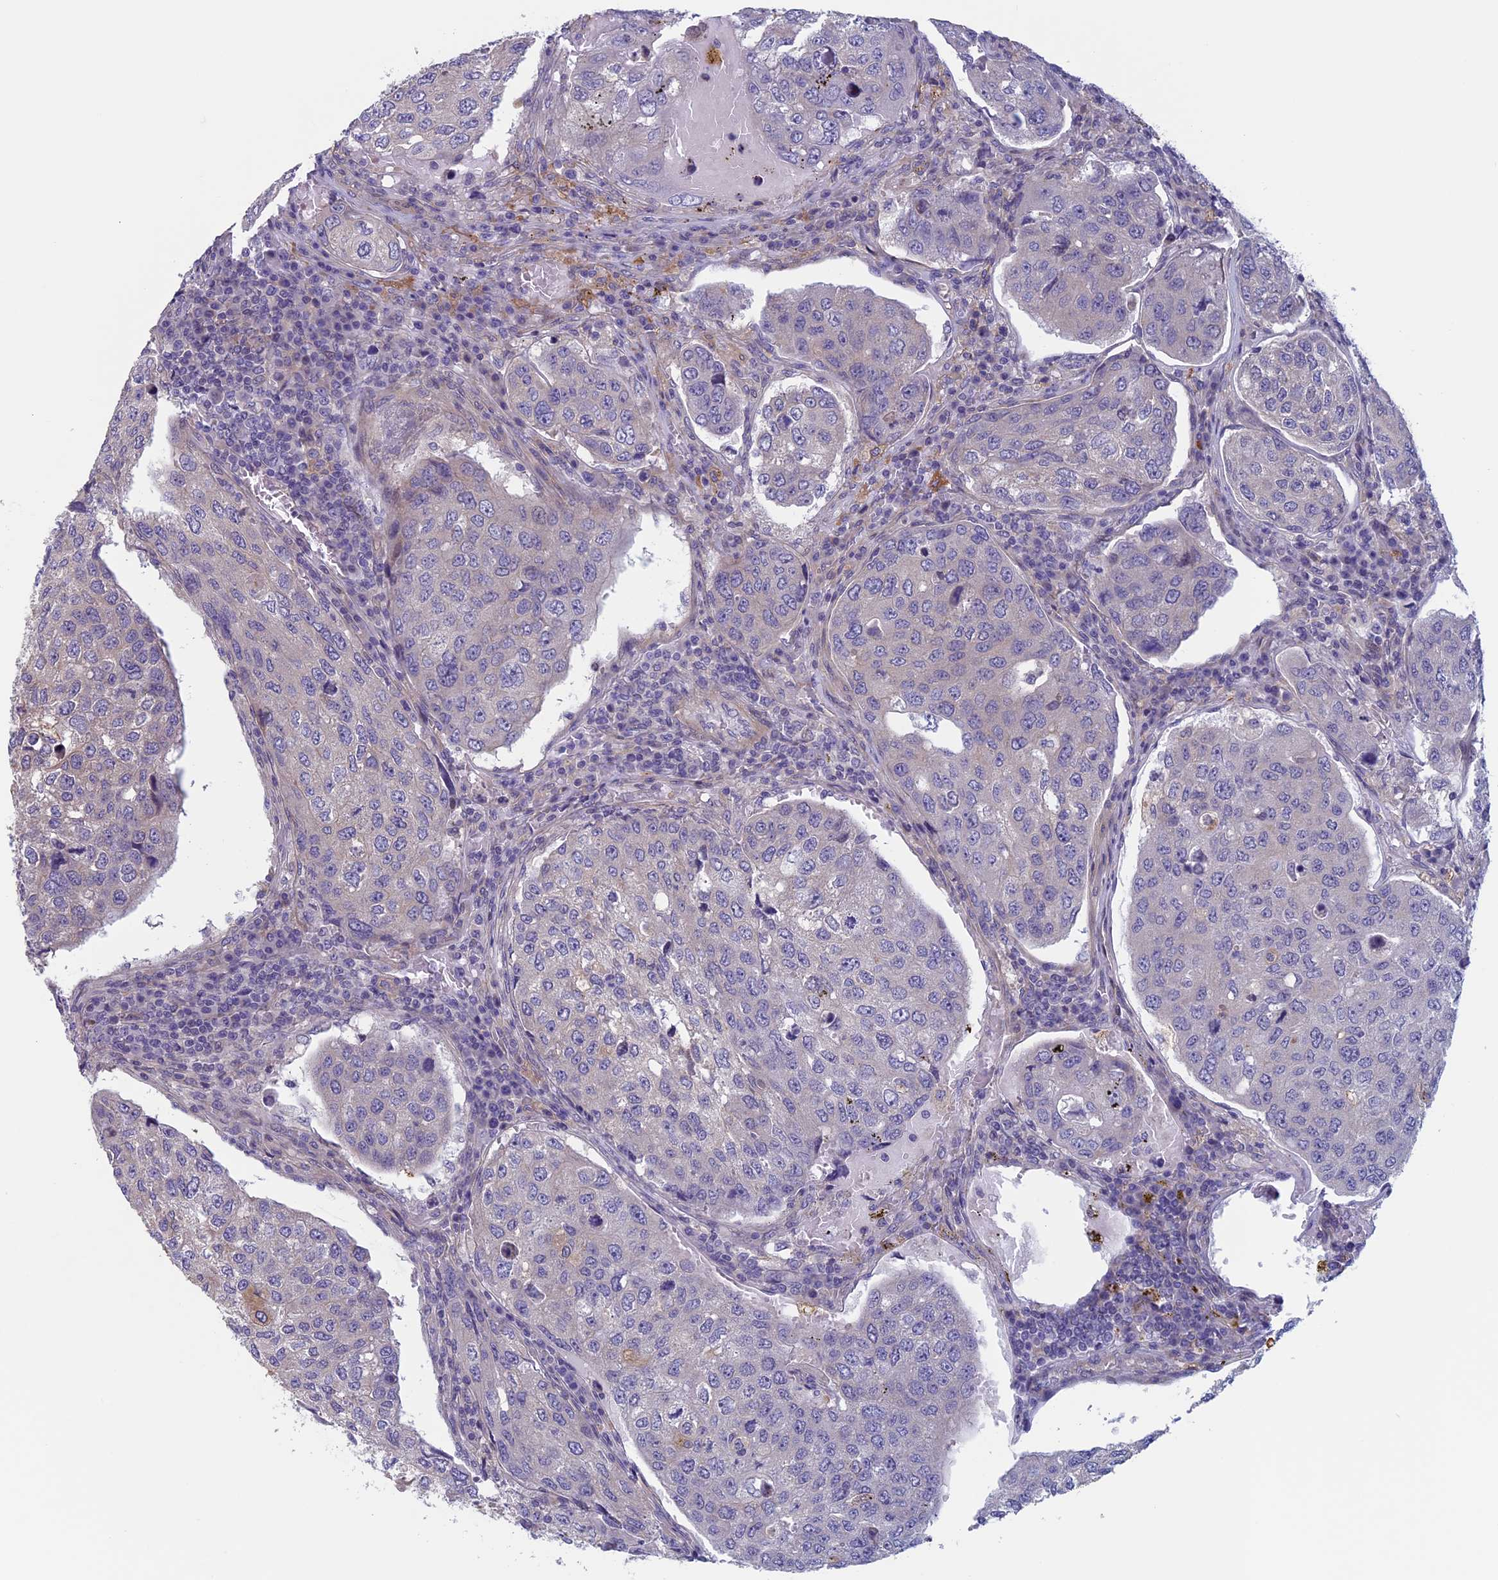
{"staining": {"intensity": "negative", "quantity": "none", "location": "none"}, "tissue": "urothelial cancer", "cell_type": "Tumor cells", "image_type": "cancer", "snomed": [{"axis": "morphology", "description": "Urothelial carcinoma, High grade"}, {"axis": "topography", "description": "Lymph node"}, {"axis": "topography", "description": "Urinary bladder"}], "caption": "Protein analysis of urothelial carcinoma (high-grade) displays no significant positivity in tumor cells.", "gene": "CNOT6L", "patient": {"sex": "male", "age": 51}}